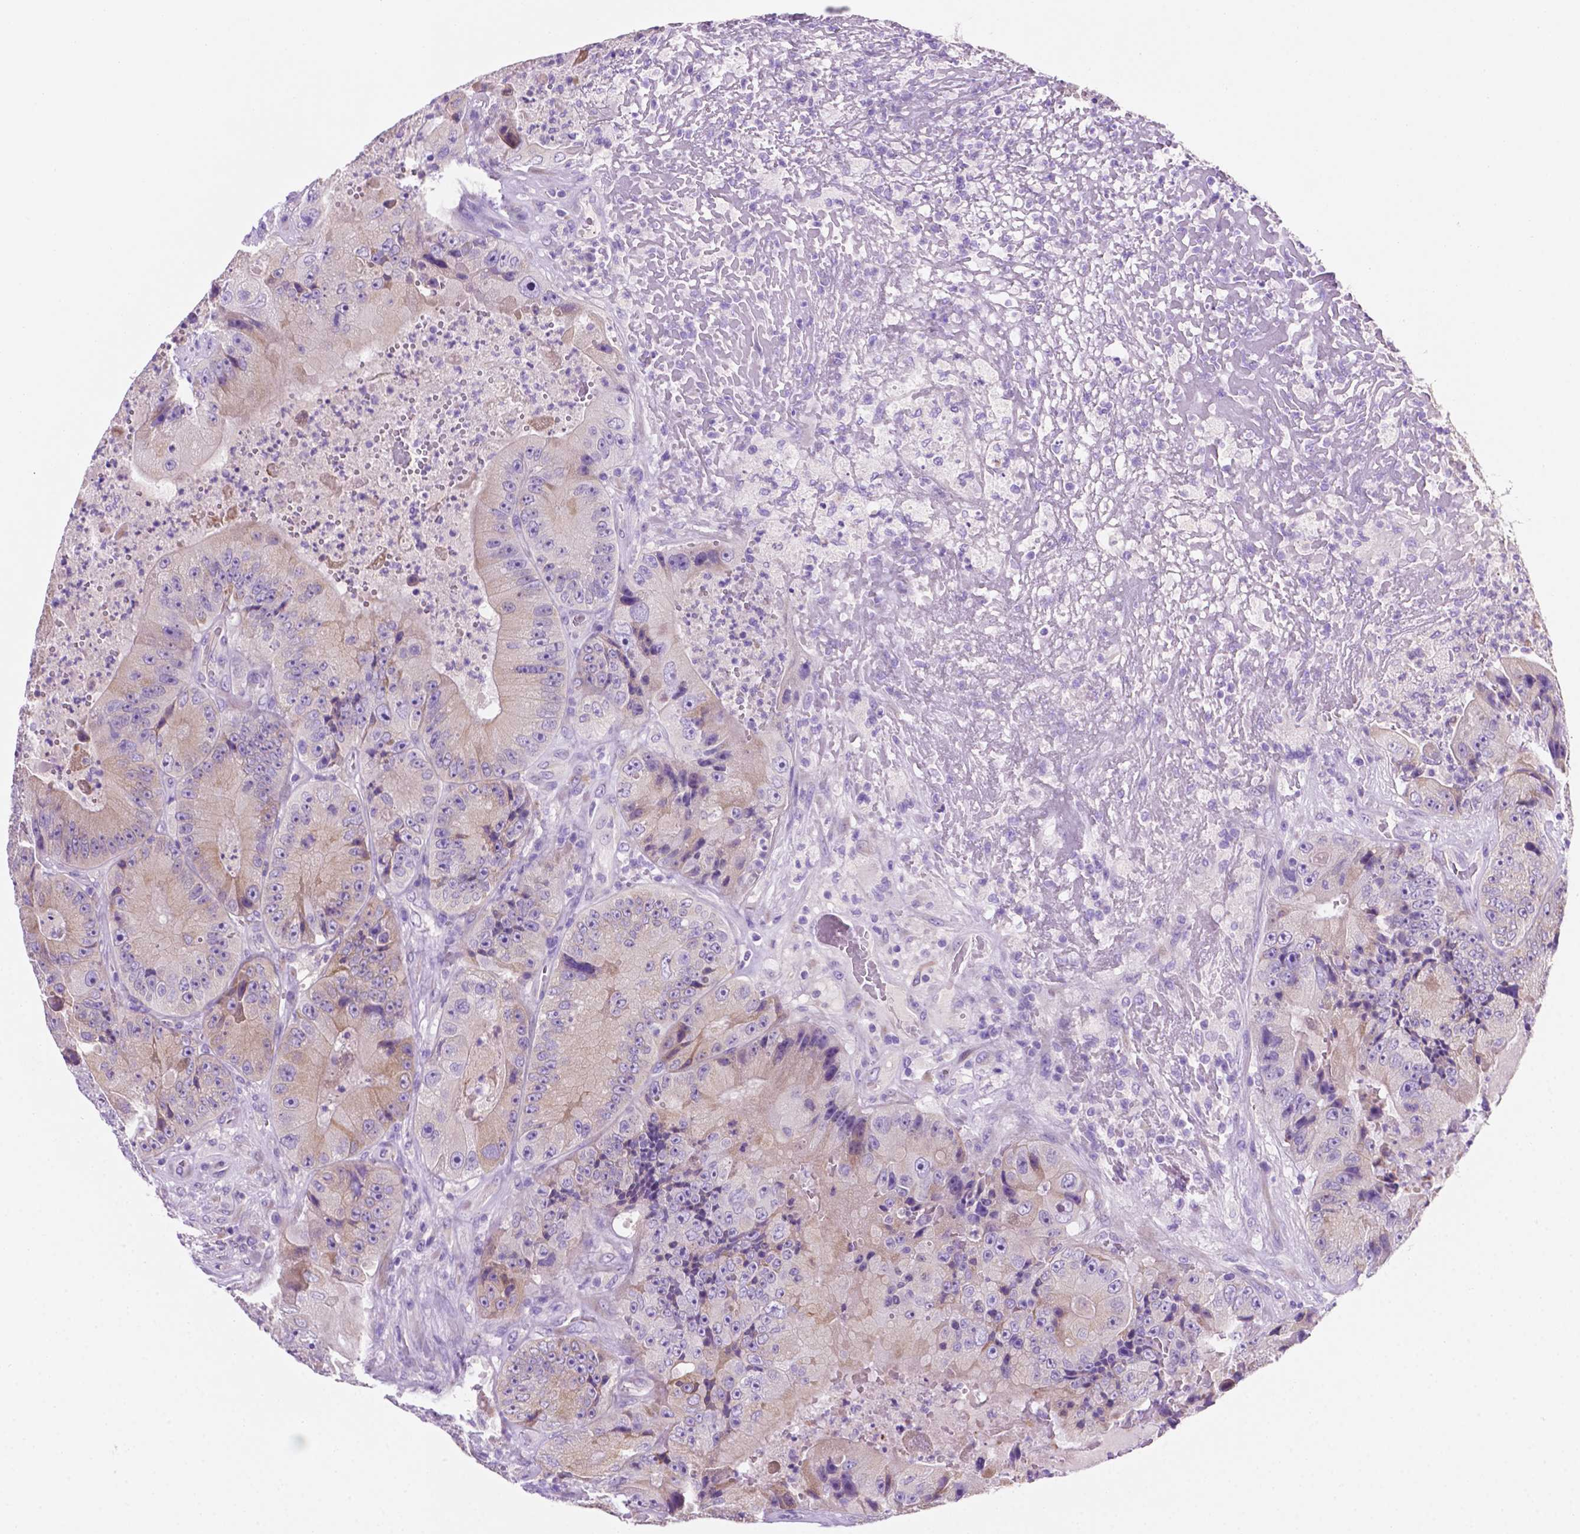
{"staining": {"intensity": "weak", "quantity": "25%-75%", "location": "cytoplasmic/membranous"}, "tissue": "colorectal cancer", "cell_type": "Tumor cells", "image_type": "cancer", "snomed": [{"axis": "morphology", "description": "Adenocarcinoma, NOS"}, {"axis": "topography", "description": "Colon"}], "caption": "Colorectal cancer tissue exhibits weak cytoplasmic/membranous positivity in approximately 25%-75% of tumor cells The protein is shown in brown color, while the nuclei are stained blue.", "gene": "CEACAM7", "patient": {"sex": "female", "age": 86}}